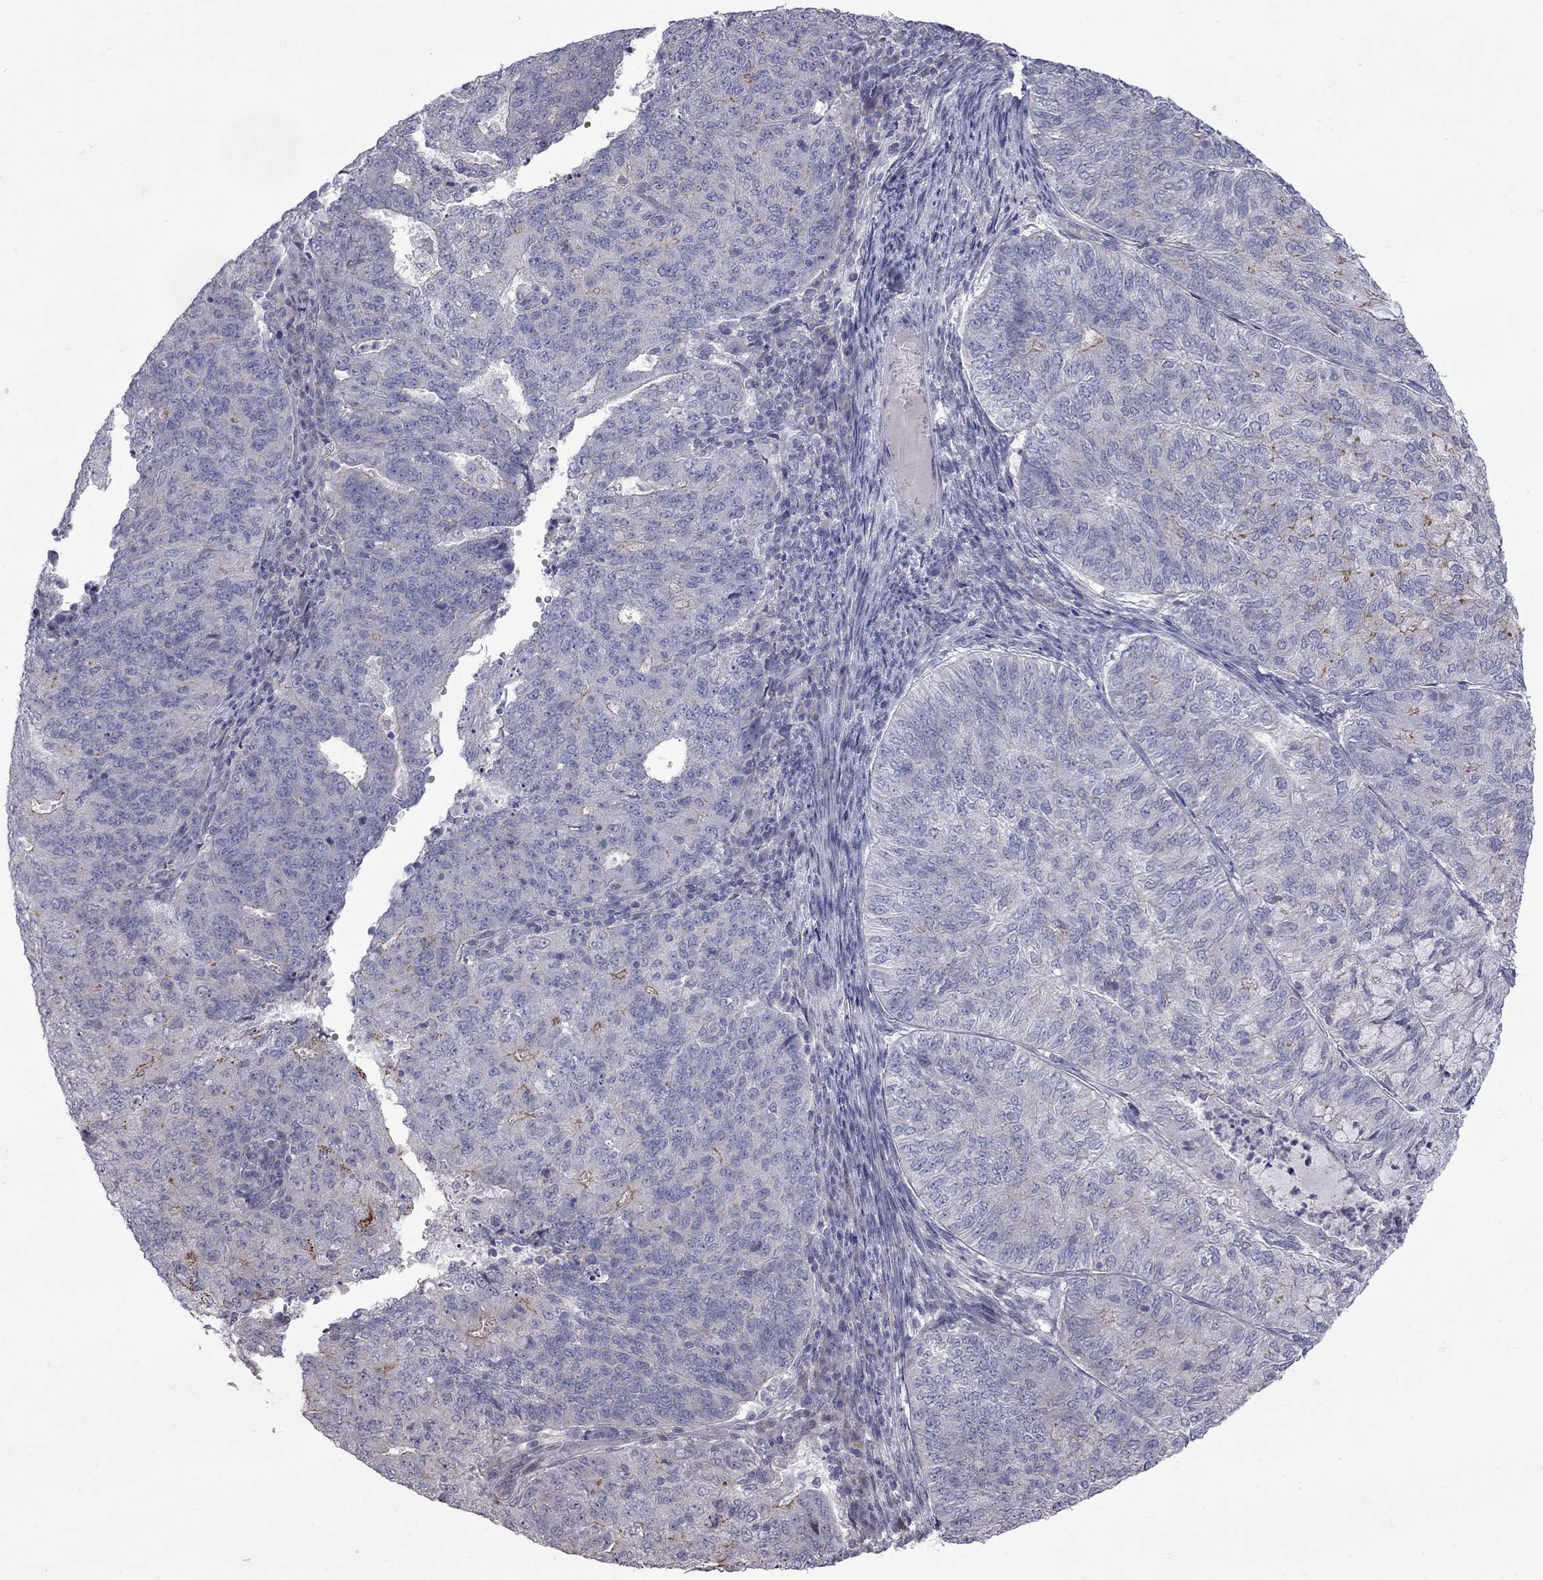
{"staining": {"intensity": "negative", "quantity": "none", "location": "none"}, "tissue": "endometrial cancer", "cell_type": "Tumor cells", "image_type": "cancer", "snomed": [{"axis": "morphology", "description": "Adenocarcinoma, NOS"}, {"axis": "topography", "description": "Endometrium"}], "caption": "DAB (3,3'-diaminobenzidine) immunohistochemical staining of endometrial adenocarcinoma exhibits no significant staining in tumor cells. The staining was performed using DAB to visualize the protein expression in brown, while the nuclei were stained in blue with hematoxylin (Magnification: 20x).", "gene": "NRARP", "patient": {"sex": "female", "age": 82}}